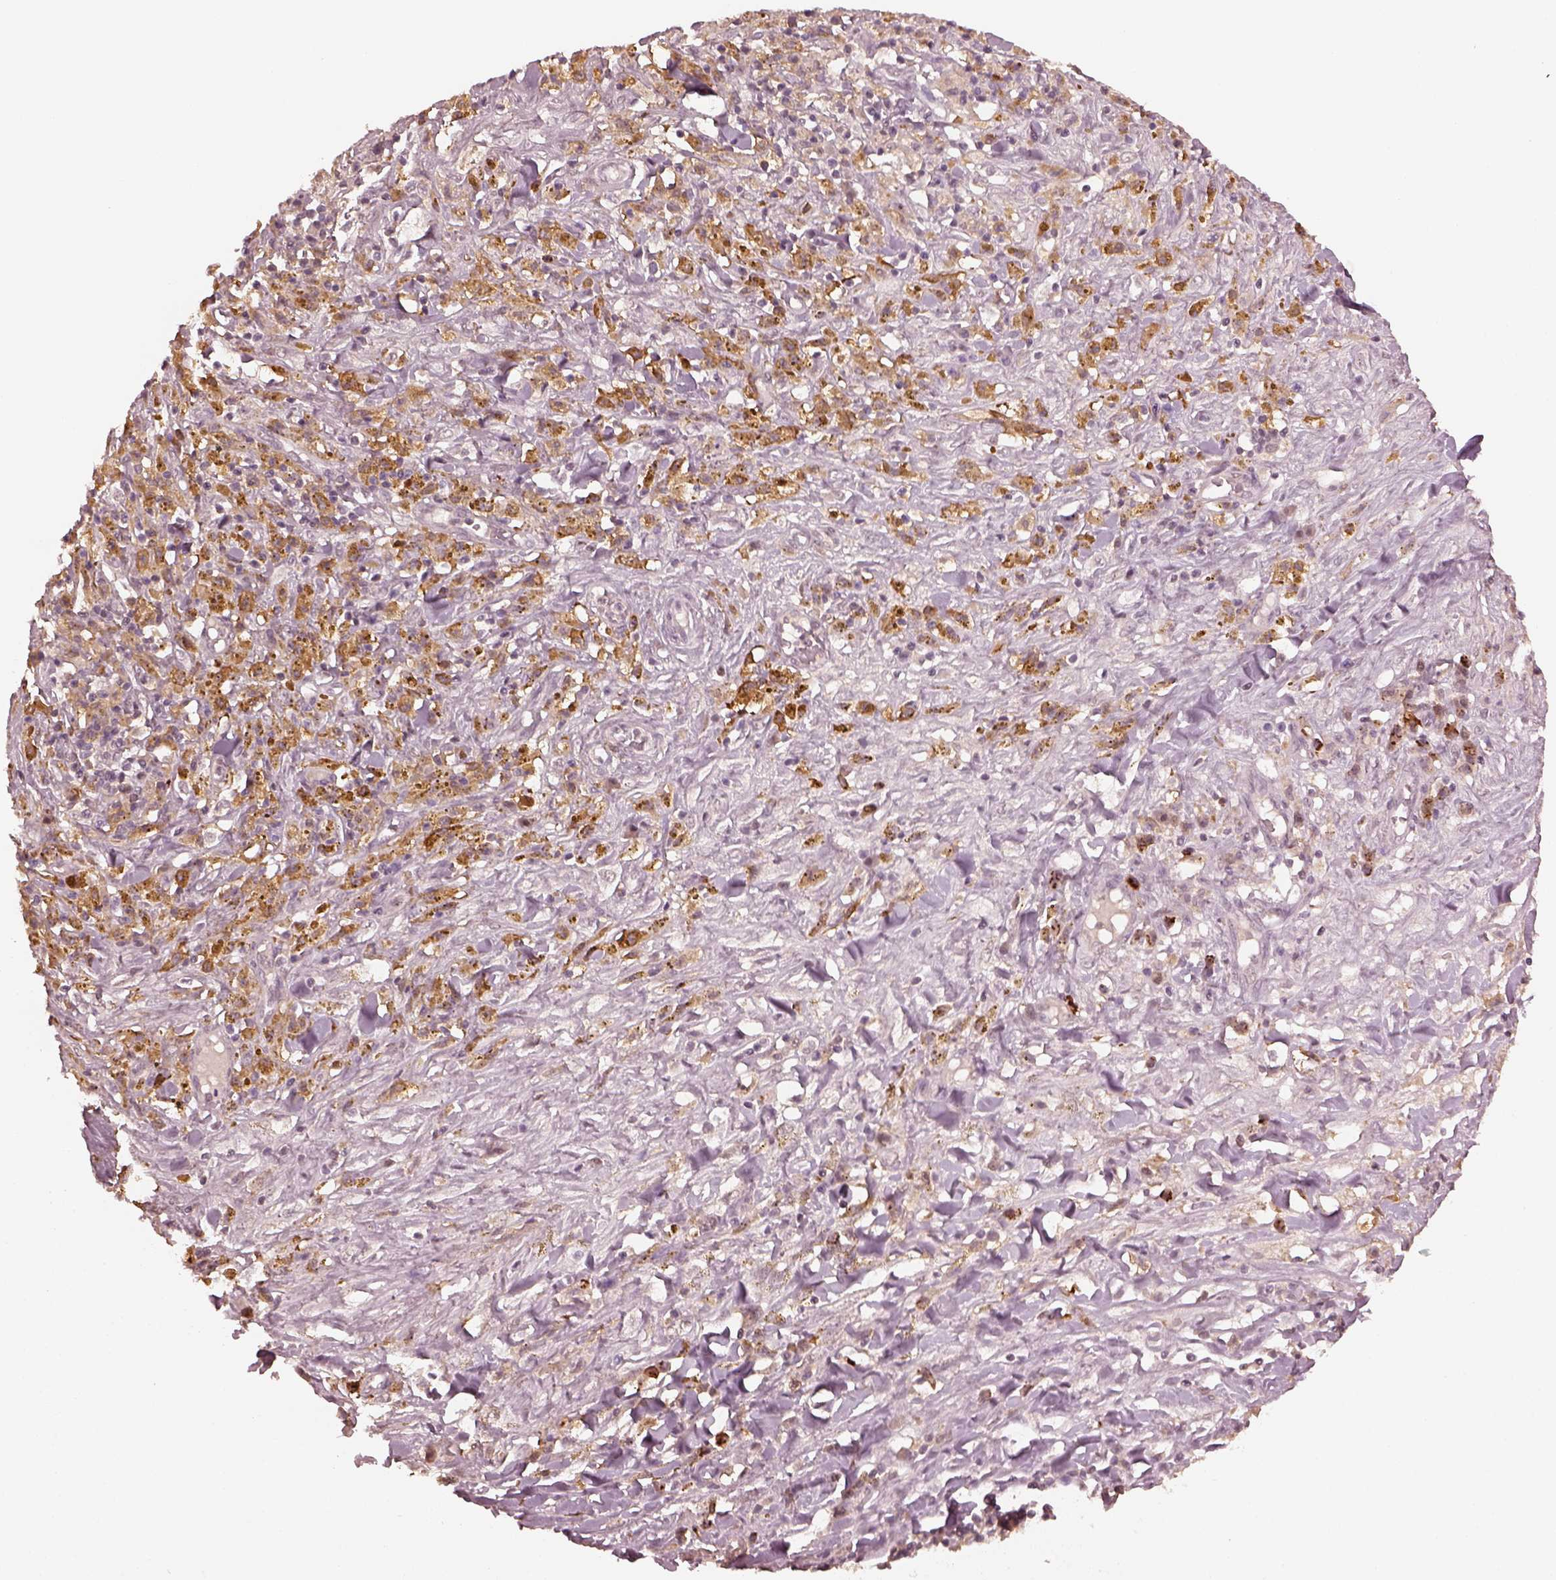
{"staining": {"intensity": "negative", "quantity": "none", "location": "none"}, "tissue": "melanoma", "cell_type": "Tumor cells", "image_type": "cancer", "snomed": [{"axis": "morphology", "description": "Malignant melanoma, NOS"}, {"axis": "topography", "description": "Skin"}], "caption": "Immunohistochemistry photomicrograph of melanoma stained for a protein (brown), which shows no staining in tumor cells. The staining was performed using DAB to visualize the protein expression in brown, while the nuclei were stained in blue with hematoxylin (Magnification: 20x).", "gene": "KRT79", "patient": {"sex": "female", "age": 91}}